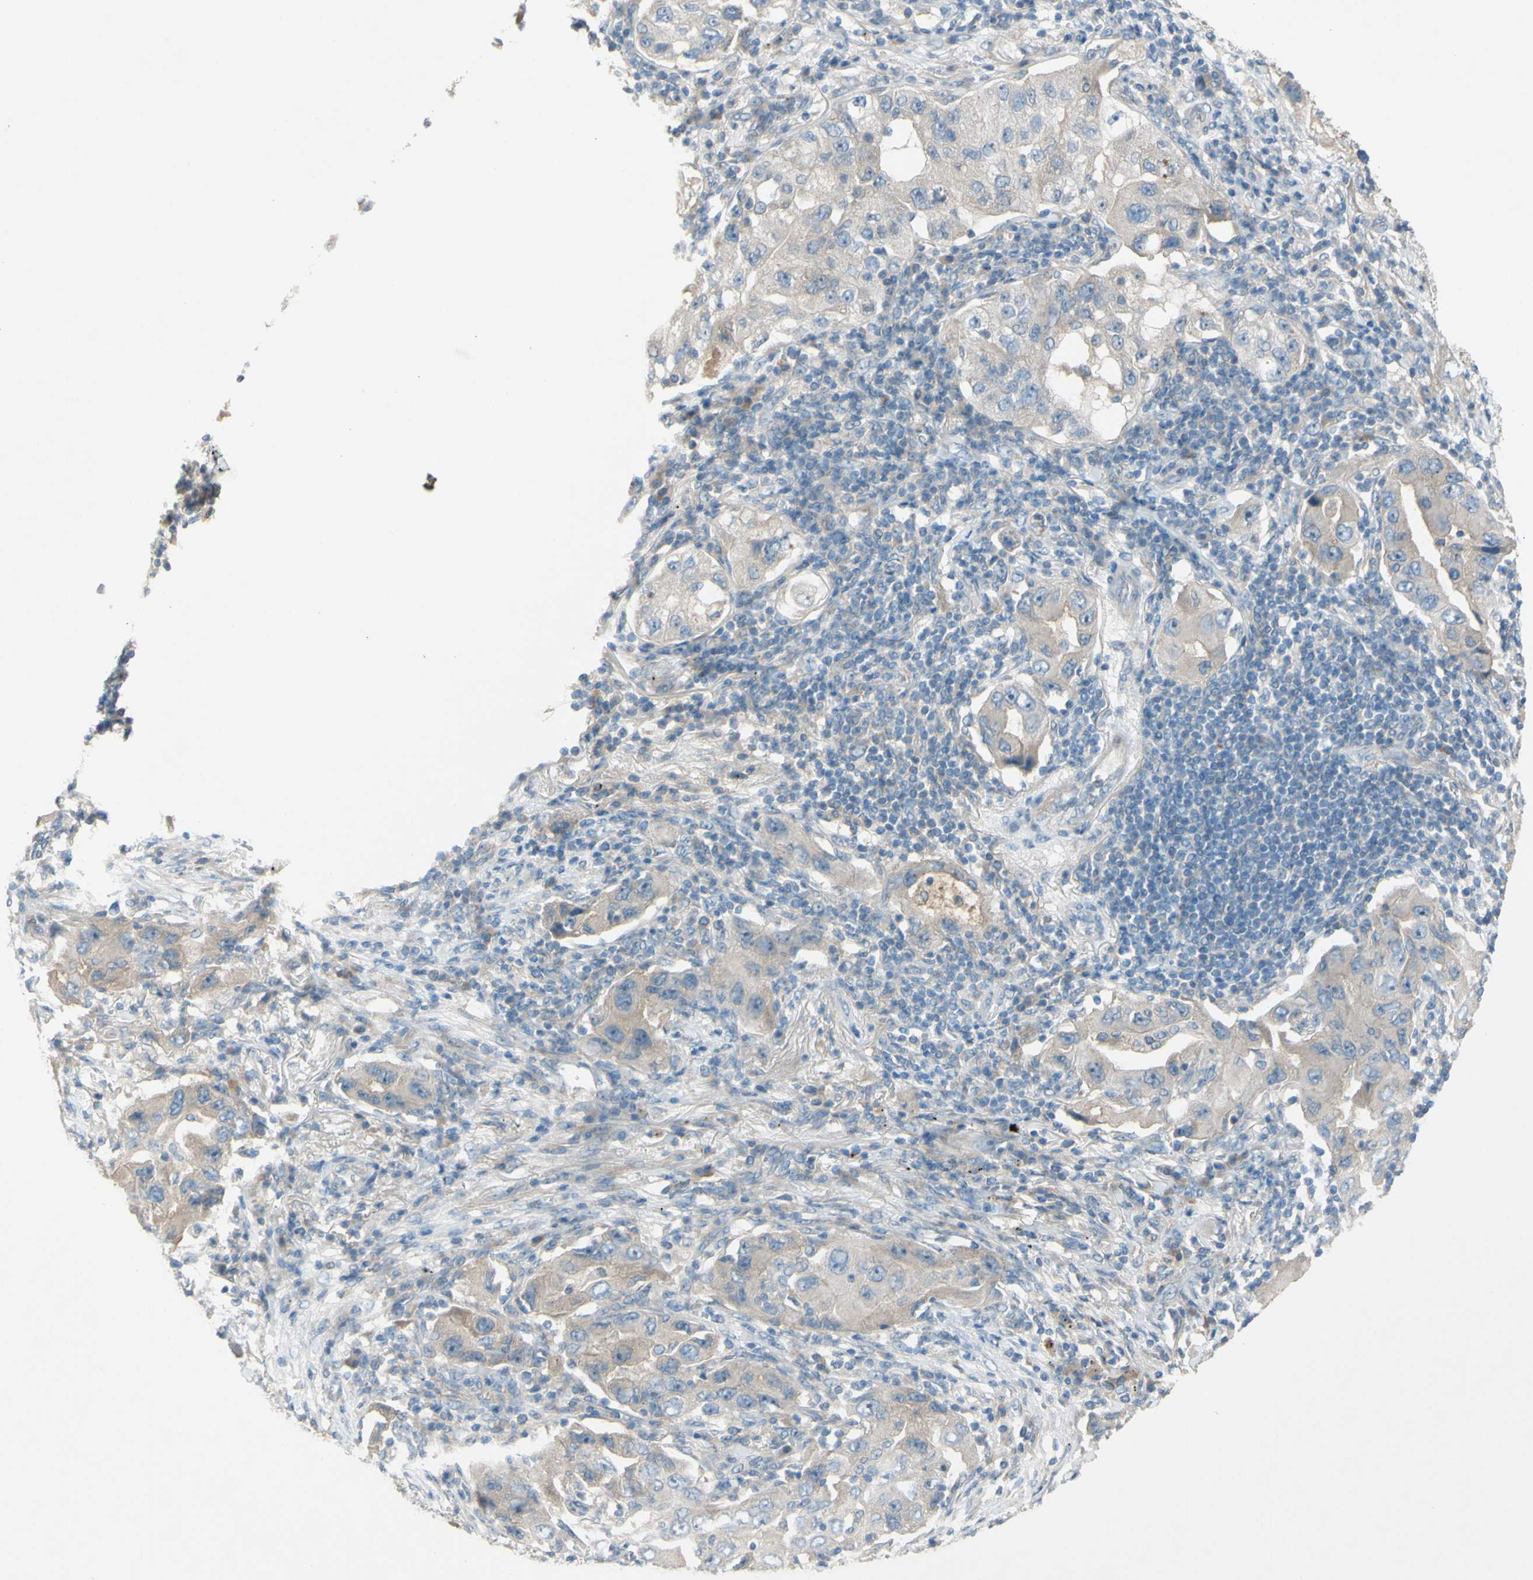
{"staining": {"intensity": "weak", "quantity": ">75%", "location": "cytoplasmic/membranous"}, "tissue": "lung cancer", "cell_type": "Tumor cells", "image_type": "cancer", "snomed": [{"axis": "morphology", "description": "Adenocarcinoma, NOS"}, {"axis": "topography", "description": "Lung"}], "caption": "Brown immunohistochemical staining in human lung cancer (adenocarcinoma) reveals weak cytoplasmic/membranous expression in about >75% of tumor cells.", "gene": "ATRN", "patient": {"sex": "female", "age": 65}}